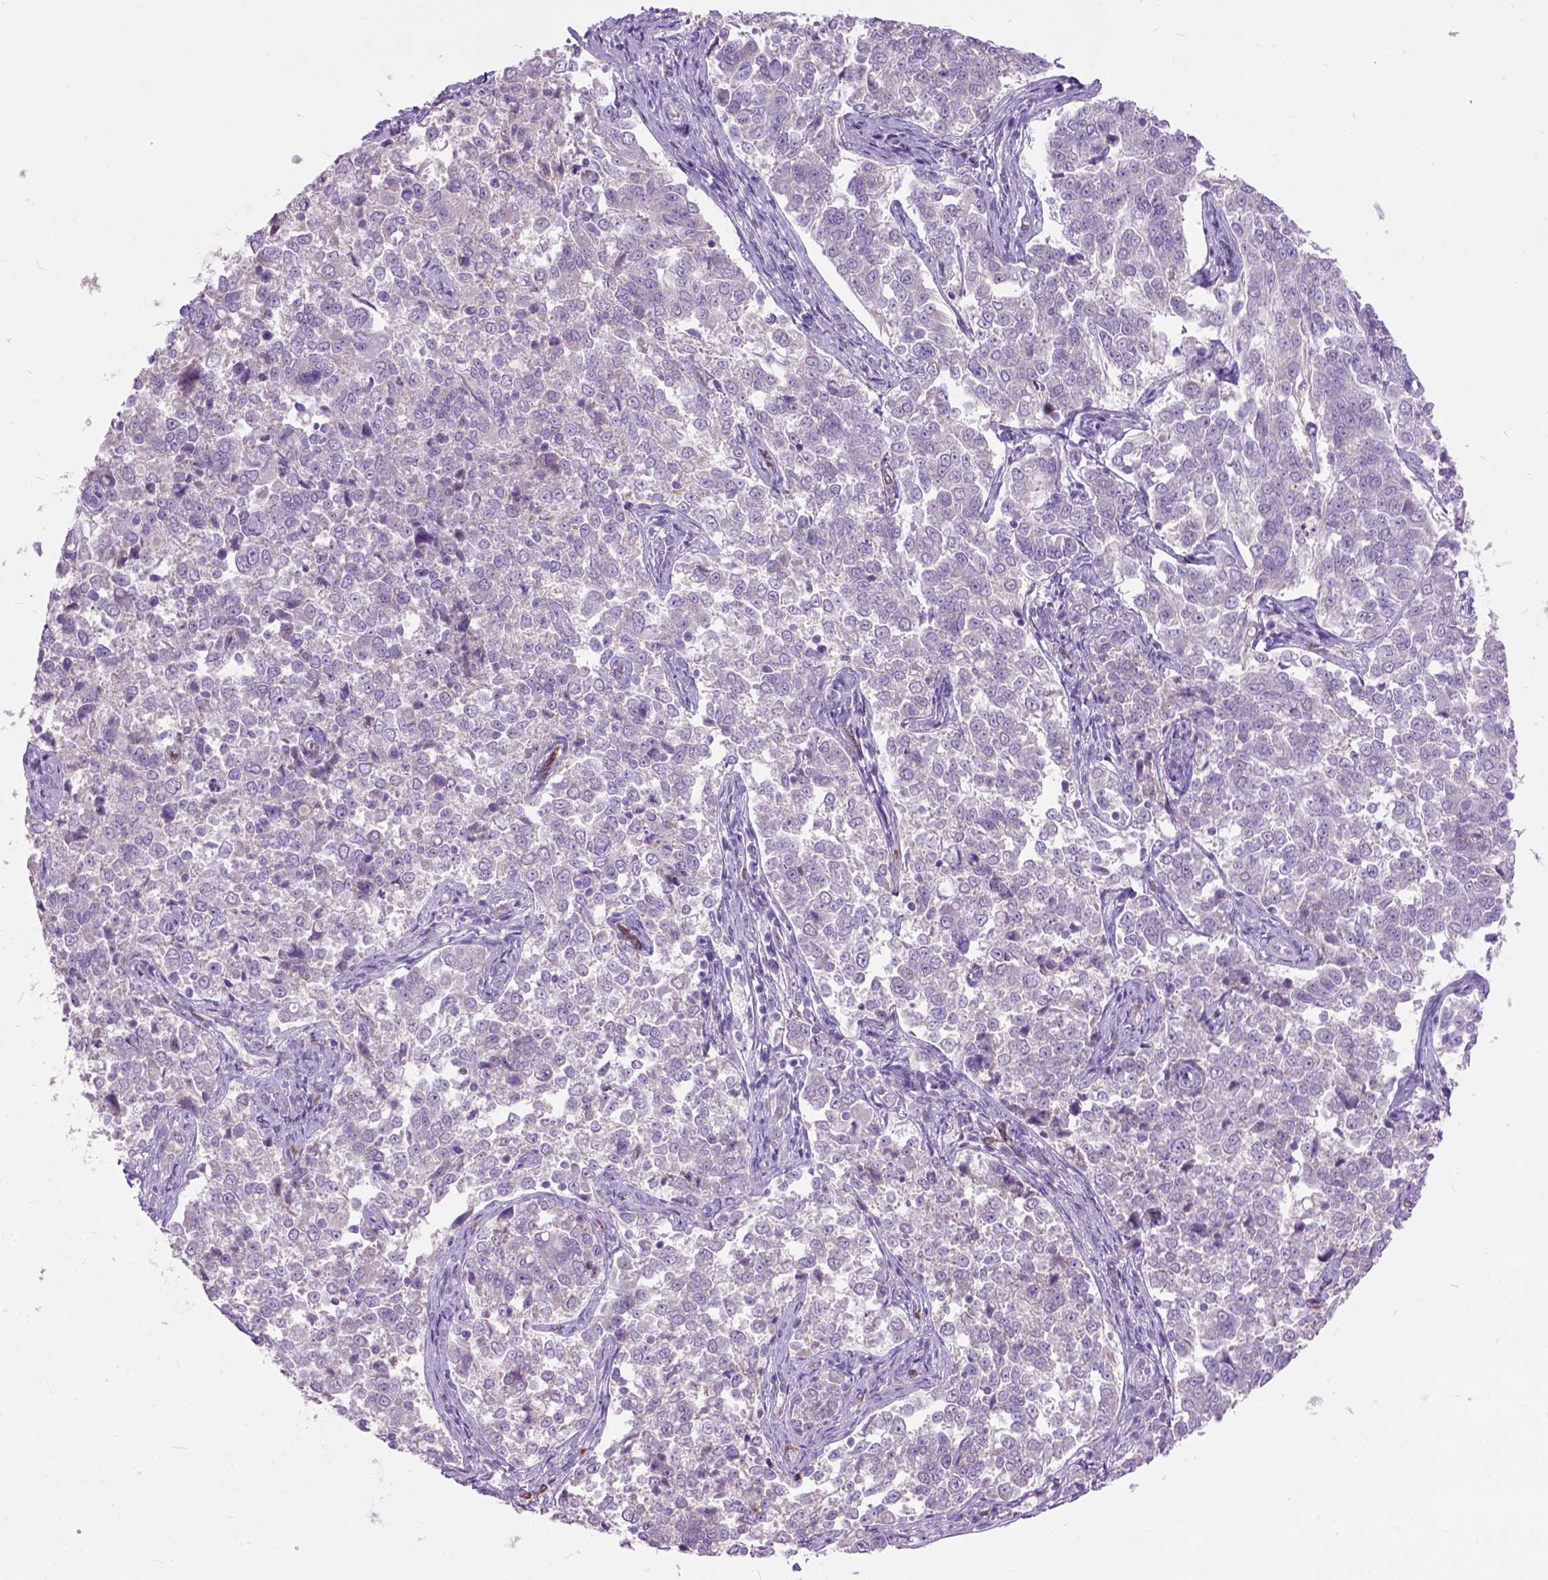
{"staining": {"intensity": "negative", "quantity": "none", "location": "none"}, "tissue": "endometrial cancer", "cell_type": "Tumor cells", "image_type": "cancer", "snomed": [{"axis": "morphology", "description": "Adenocarcinoma, NOS"}, {"axis": "topography", "description": "Endometrium"}], "caption": "Immunohistochemistry (IHC) of adenocarcinoma (endometrial) reveals no positivity in tumor cells.", "gene": "MAPT", "patient": {"sex": "female", "age": 43}}